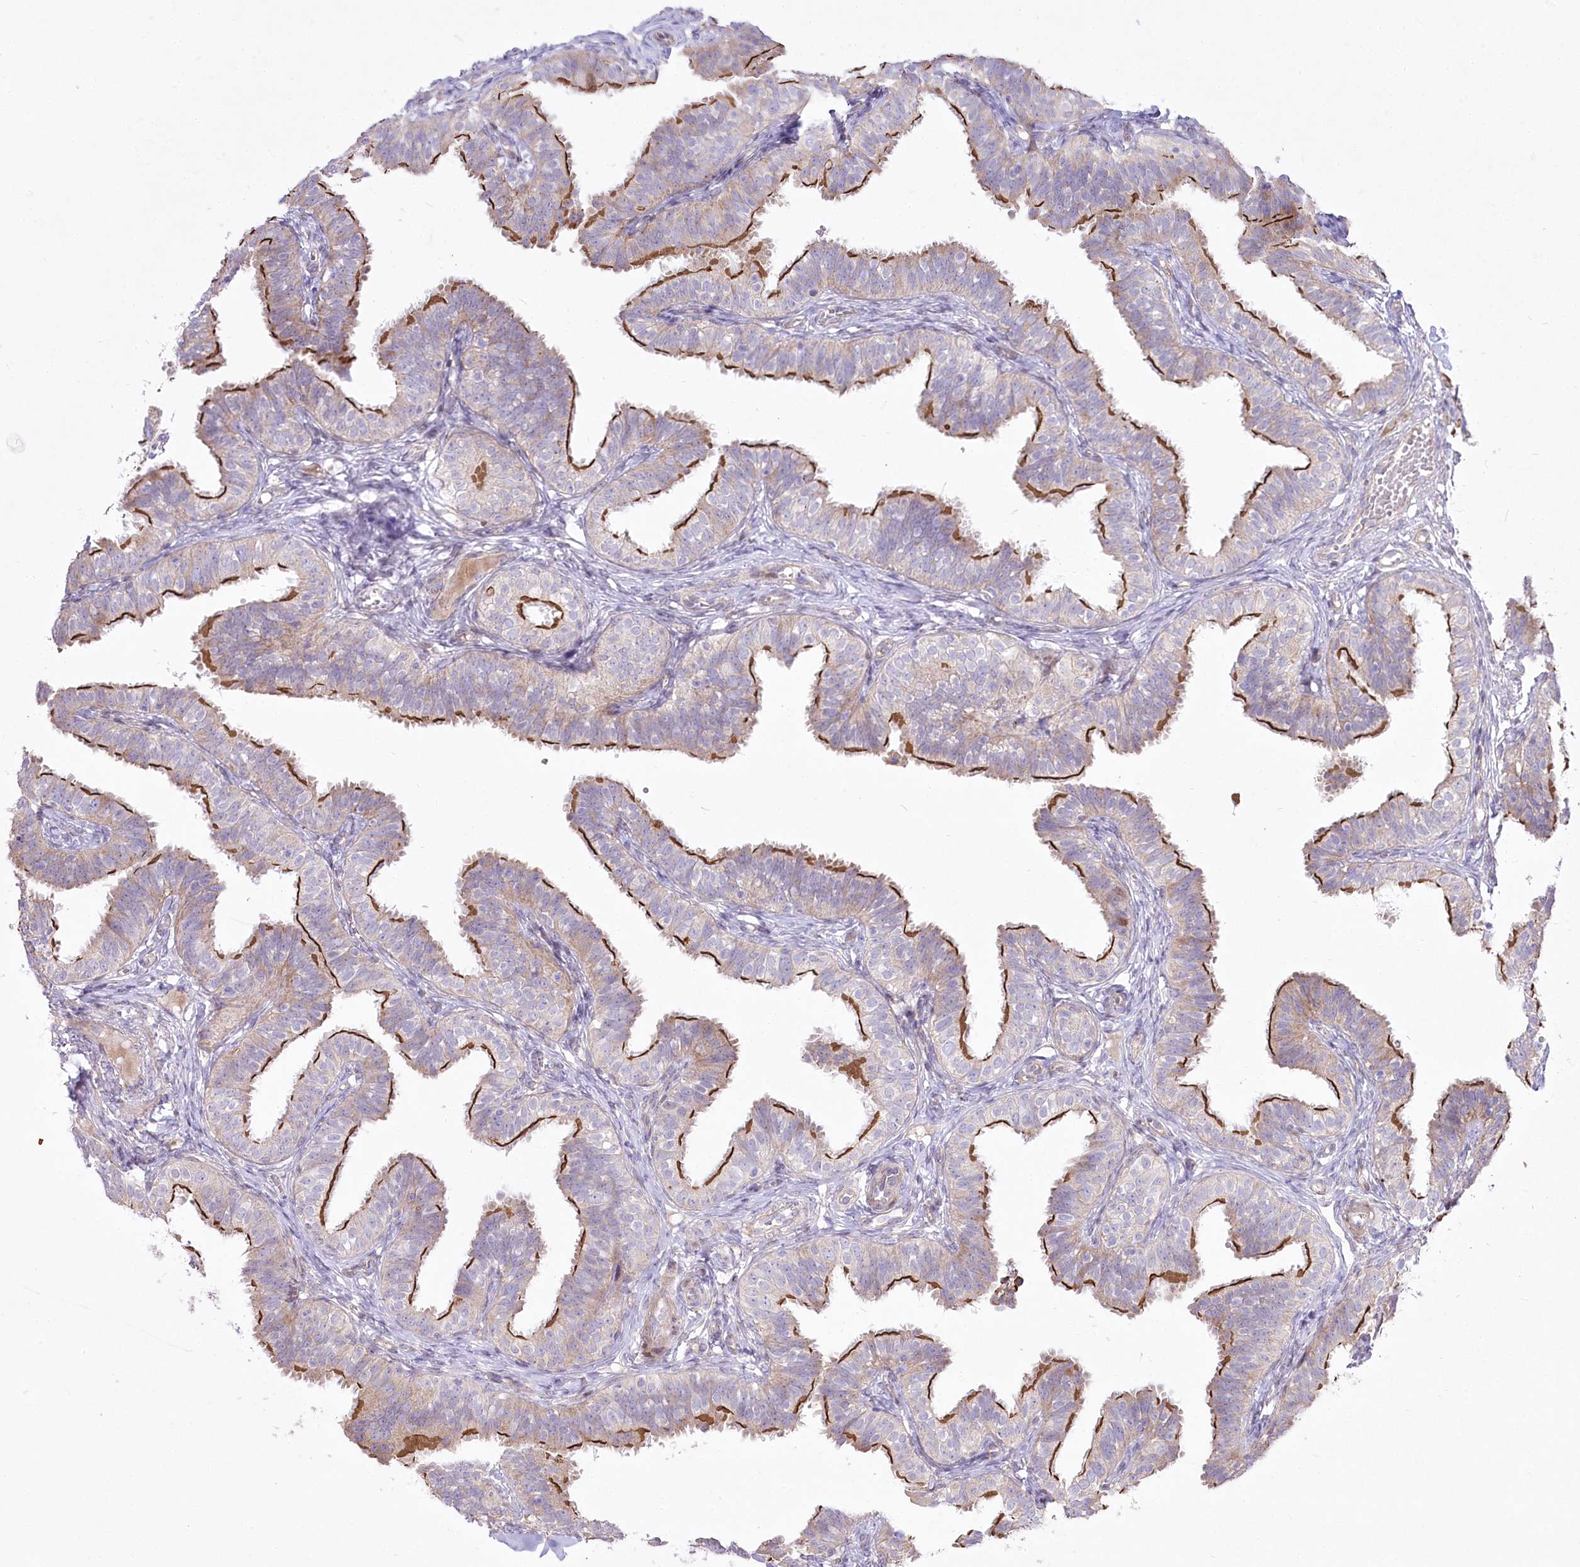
{"staining": {"intensity": "strong", "quantity": "25%-75%", "location": "cytoplasmic/membranous"}, "tissue": "fallopian tube", "cell_type": "Glandular cells", "image_type": "normal", "snomed": [{"axis": "morphology", "description": "Normal tissue, NOS"}, {"axis": "topography", "description": "Fallopian tube"}], "caption": "Immunohistochemical staining of benign fallopian tube exhibits high levels of strong cytoplasmic/membranous expression in about 25%-75% of glandular cells. (DAB IHC with brightfield microscopy, high magnification).", "gene": "CEP164", "patient": {"sex": "female", "age": 35}}